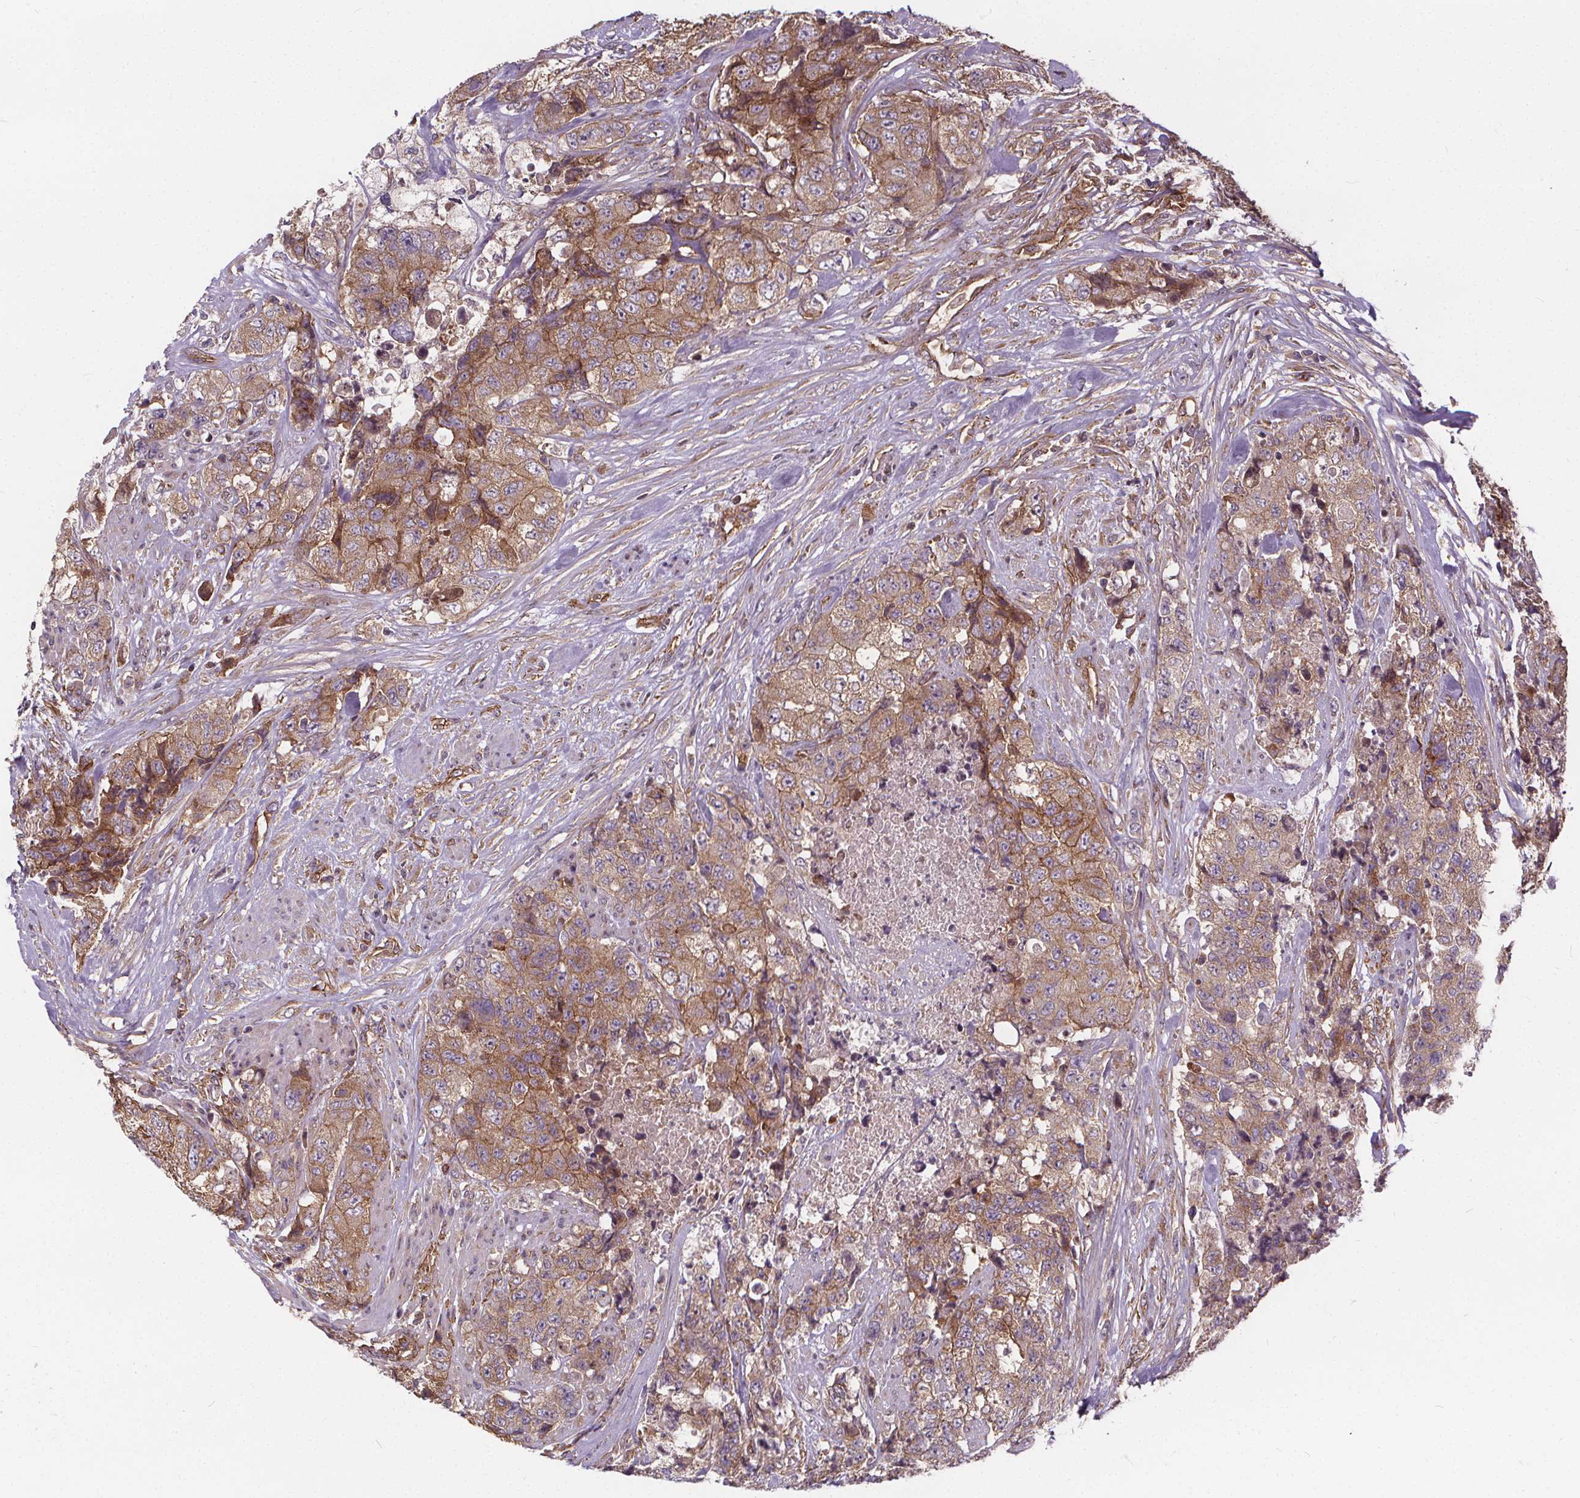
{"staining": {"intensity": "moderate", "quantity": ">75%", "location": "cytoplasmic/membranous"}, "tissue": "urothelial cancer", "cell_type": "Tumor cells", "image_type": "cancer", "snomed": [{"axis": "morphology", "description": "Urothelial carcinoma, High grade"}, {"axis": "topography", "description": "Urinary bladder"}], "caption": "Urothelial carcinoma (high-grade) stained with a brown dye shows moderate cytoplasmic/membranous positive expression in about >75% of tumor cells.", "gene": "CLINT1", "patient": {"sex": "female", "age": 78}}